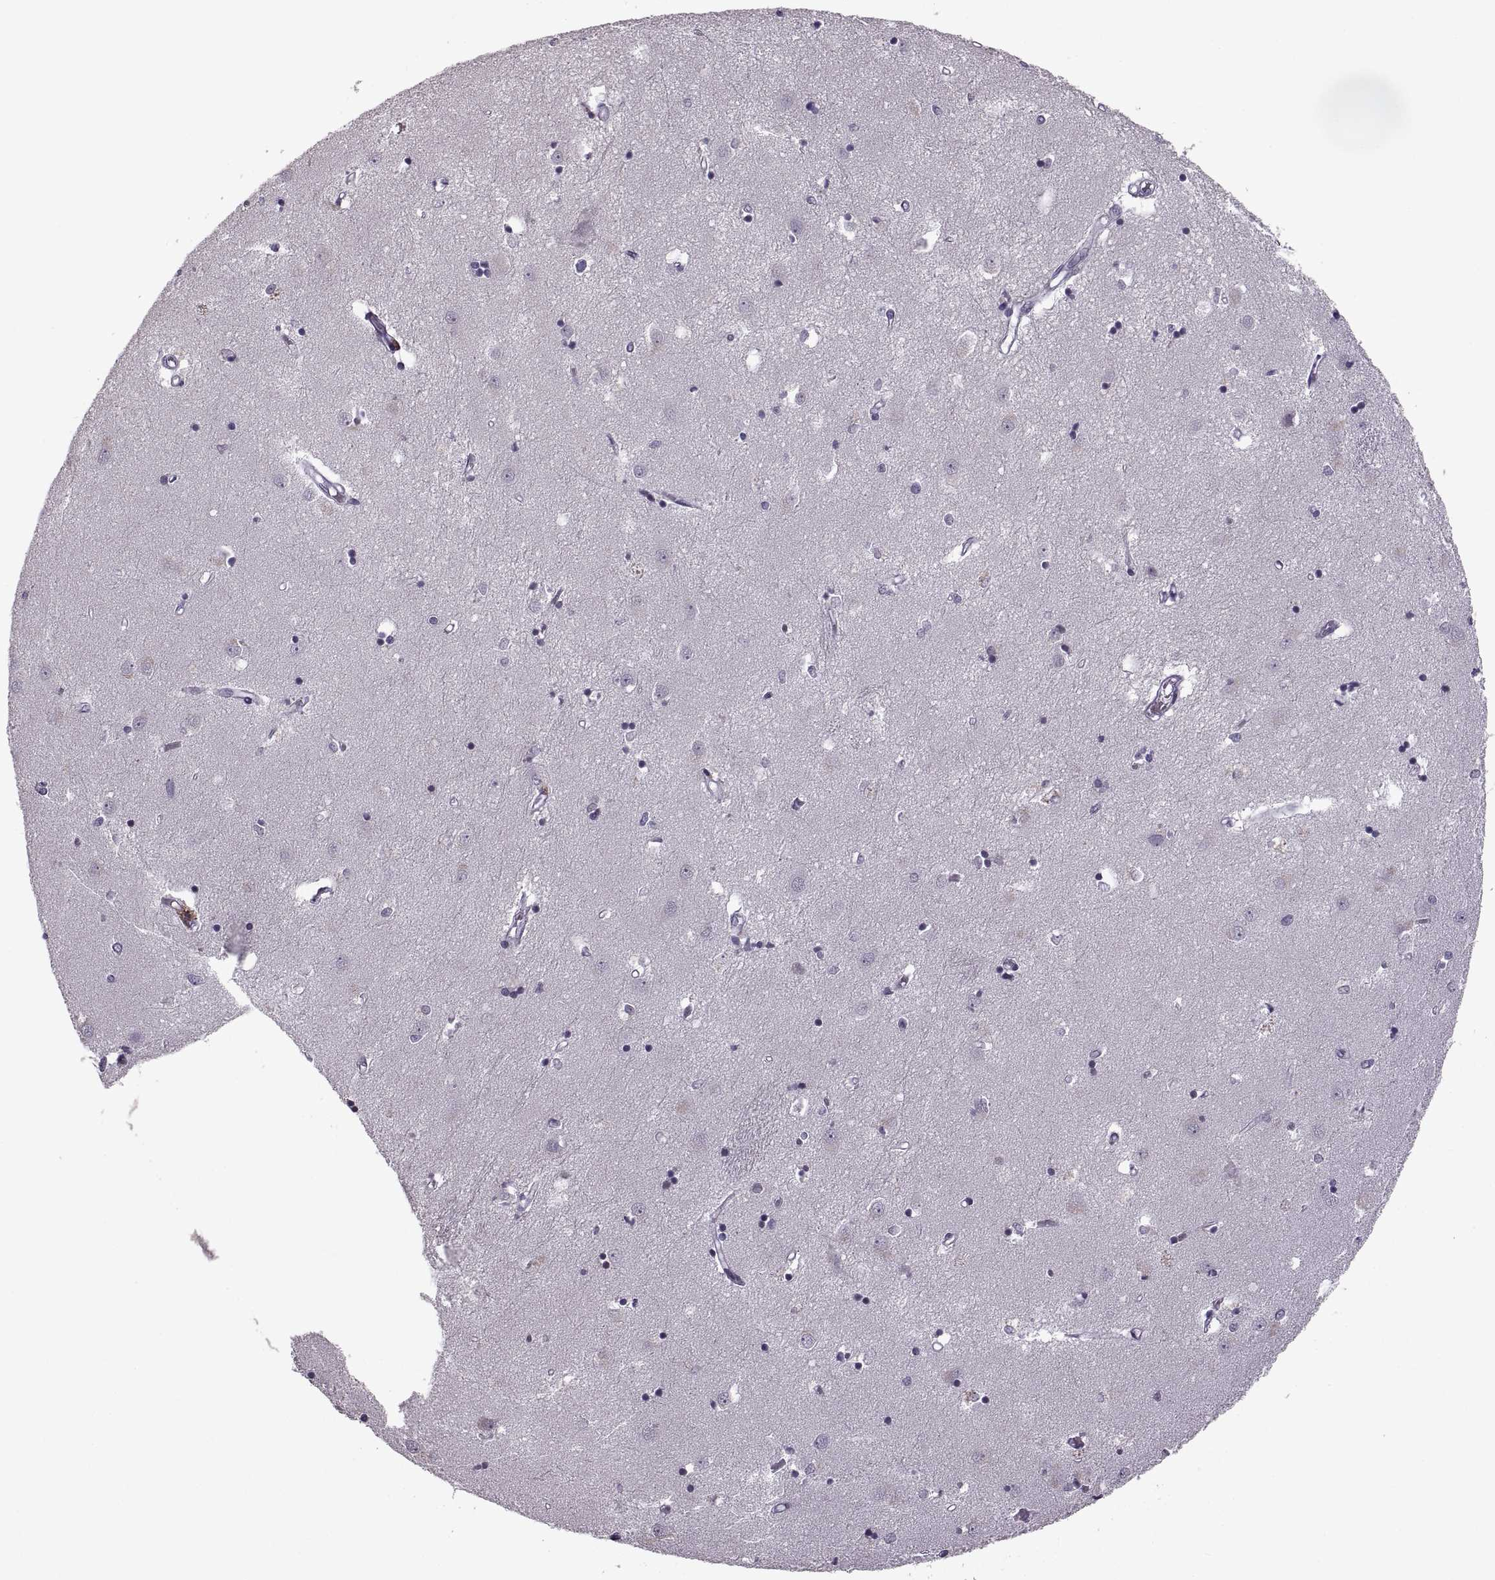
{"staining": {"intensity": "negative", "quantity": "none", "location": "none"}, "tissue": "caudate", "cell_type": "Glial cells", "image_type": "normal", "snomed": [{"axis": "morphology", "description": "Normal tissue, NOS"}, {"axis": "topography", "description": "Lateral ventricle wall"}], "caption": "Image shows no protein expression in glial cells of benign caudate. (DAB IHC, high magnification).", "gene": "PAGE2B", "patient": {"sex": "male", "age": 54}}